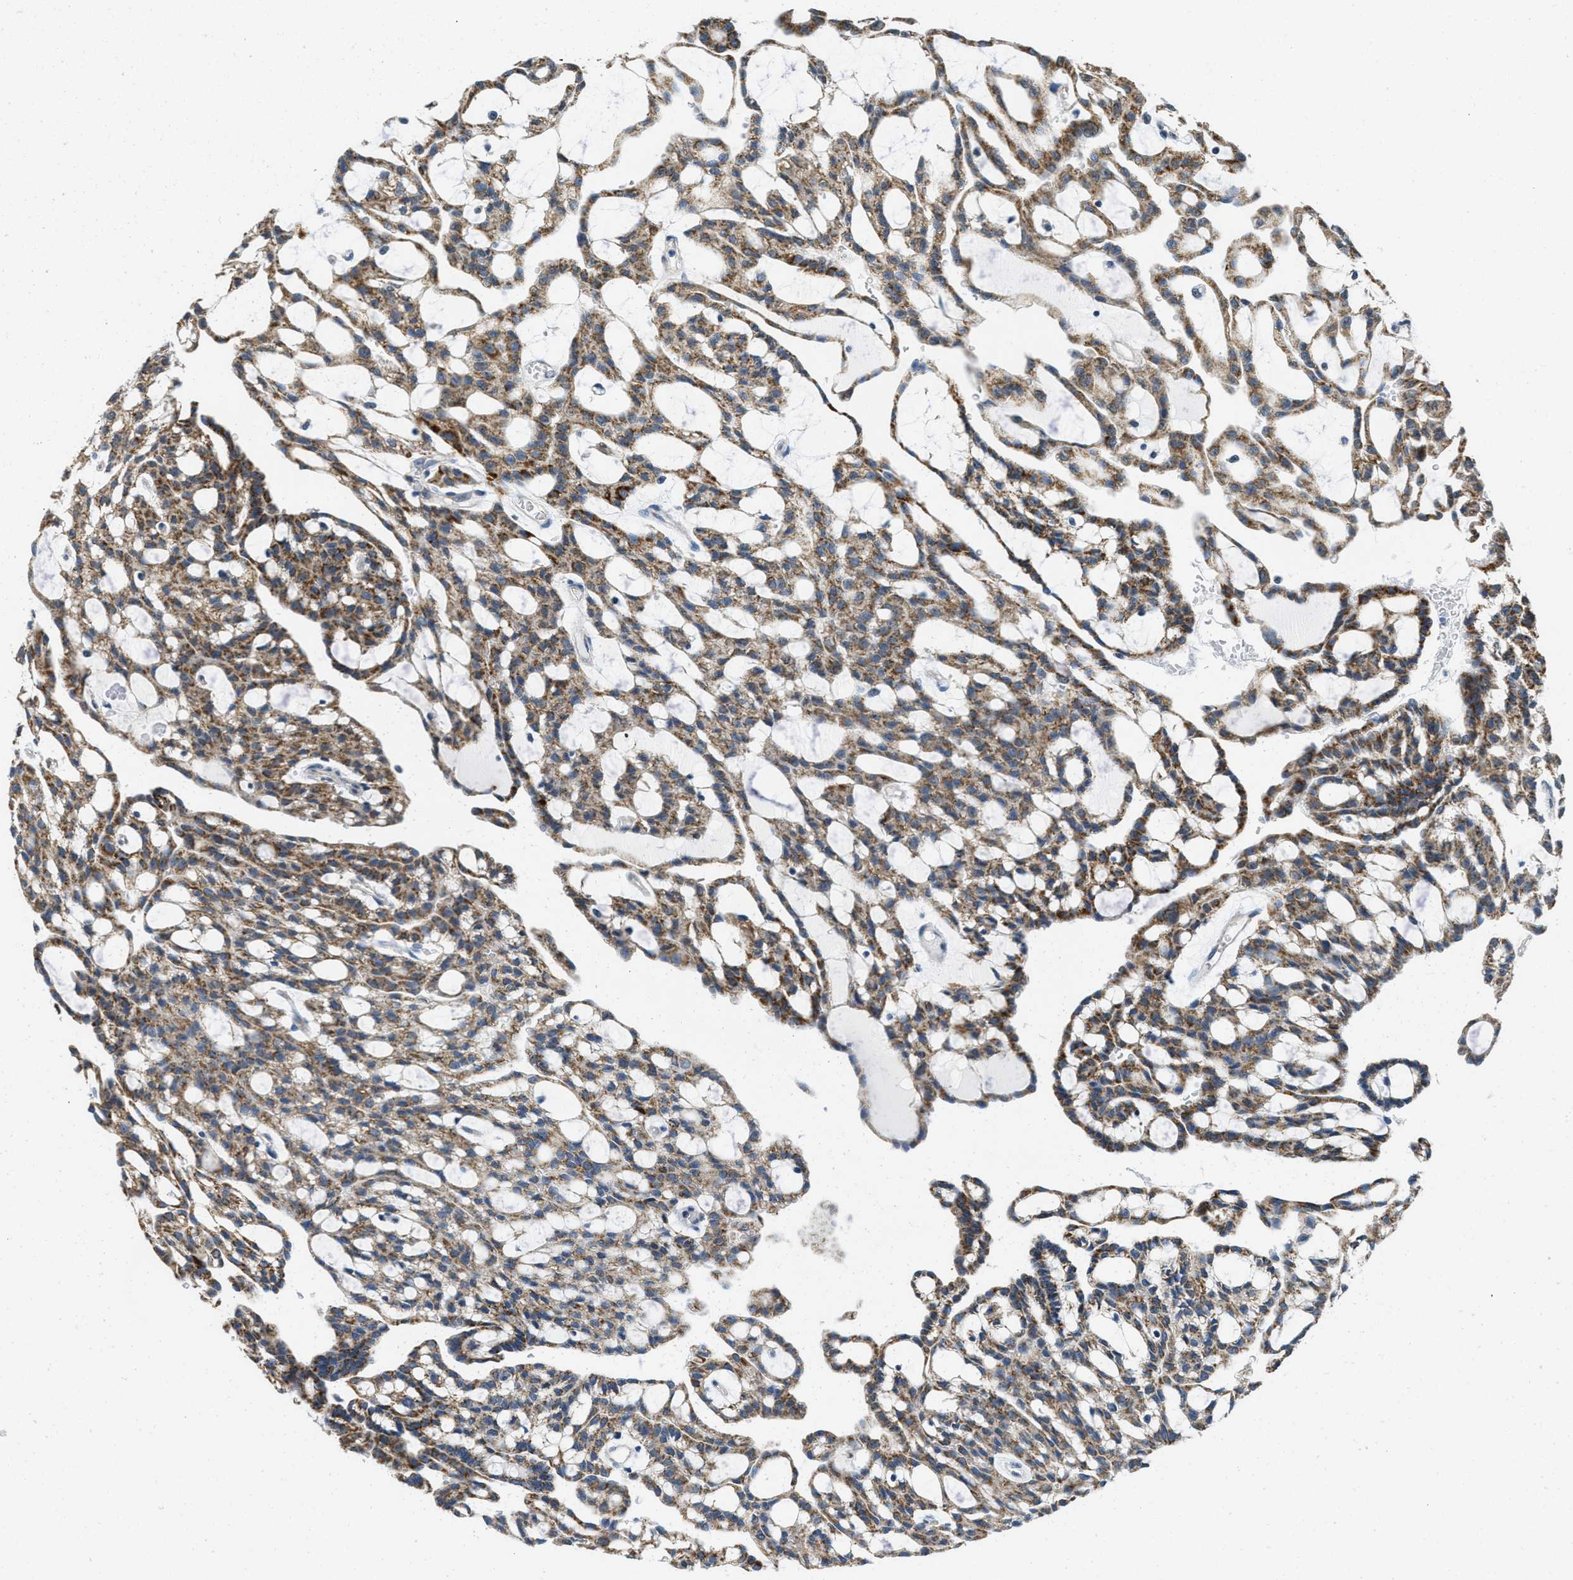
{"staining": {"intensity": "moderate", "quantity": ">75%", "location": "cytoplasmic/membranous"}, "tissue": "renal cancer", "cell_type": "Tumor cells", "image_type": "cancer", "snomed": [{"axis": "morphology", "description": "Adenocarcinoma, NOS"}, {"axis": "topography", "description": "Kidney"}], "caption": "There is medium levels of moderate cytoplasmic/membranous expression in tumor cells of renal cancer, as demonstrated by immunohistochemical staining (brown color).", "gene": "TOMM70", "patient": {"sex": "male", "age": 63}}